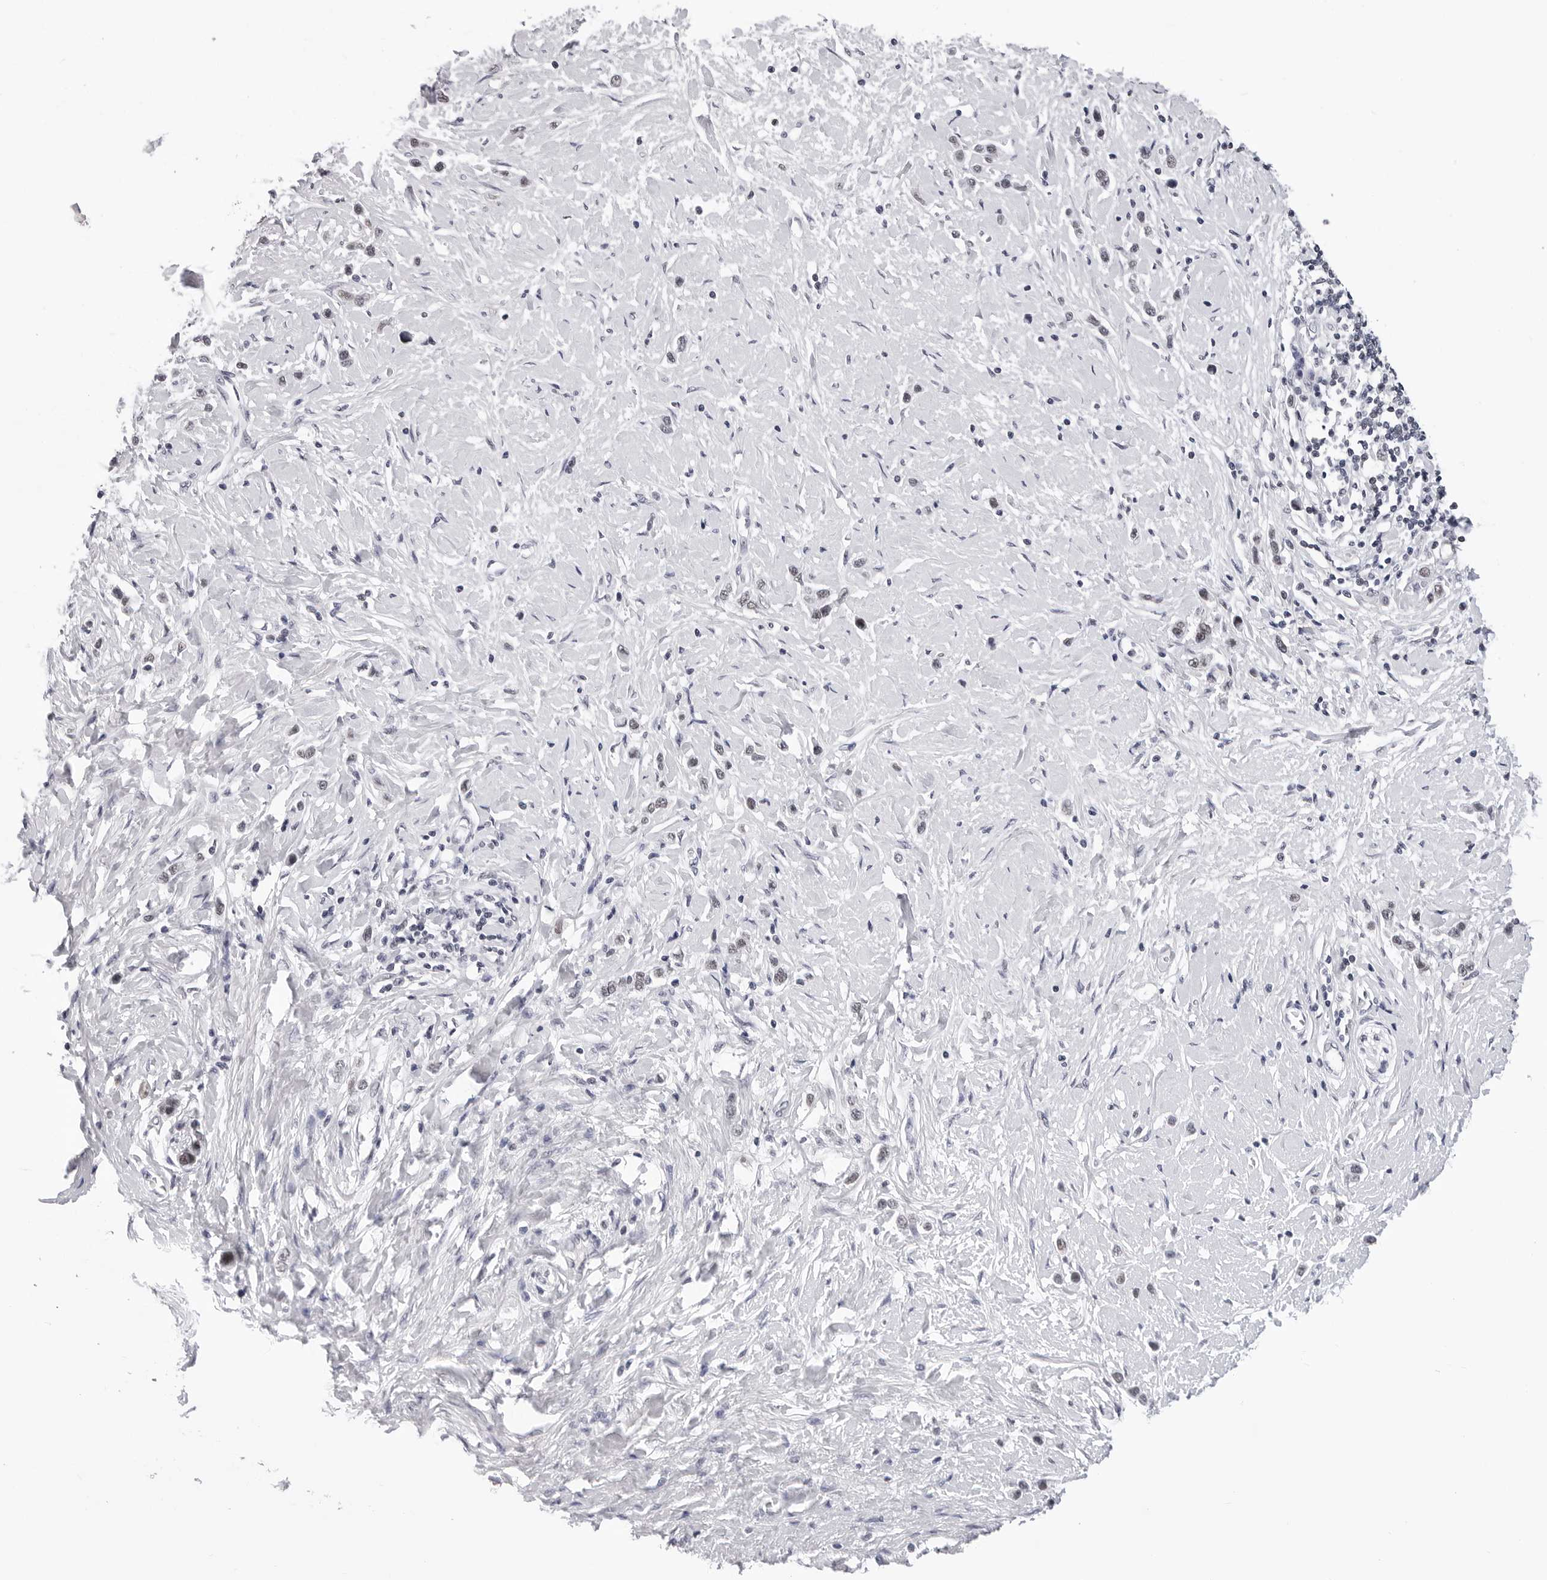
{"staining": {"intensity": "weak", "quantity": ">75%", "location": "nuclear"}, "tissue": "stomach cancer", "cell_type": "Tumor cells", "image_type": "cancer", "snomed": [{"axis": "morphology", "description": "Adenocarcinoma, NOS"}, {"axis": "topography", "description": "Stomach"}], "caption": "This photomicrograph reveals immunohistochemistry staining of stomach cancer, with low weak nuclear expression in about >75% of tumor cells.", "gene": "SF3B4", "patient": {"sex": "female", "age": 65}}